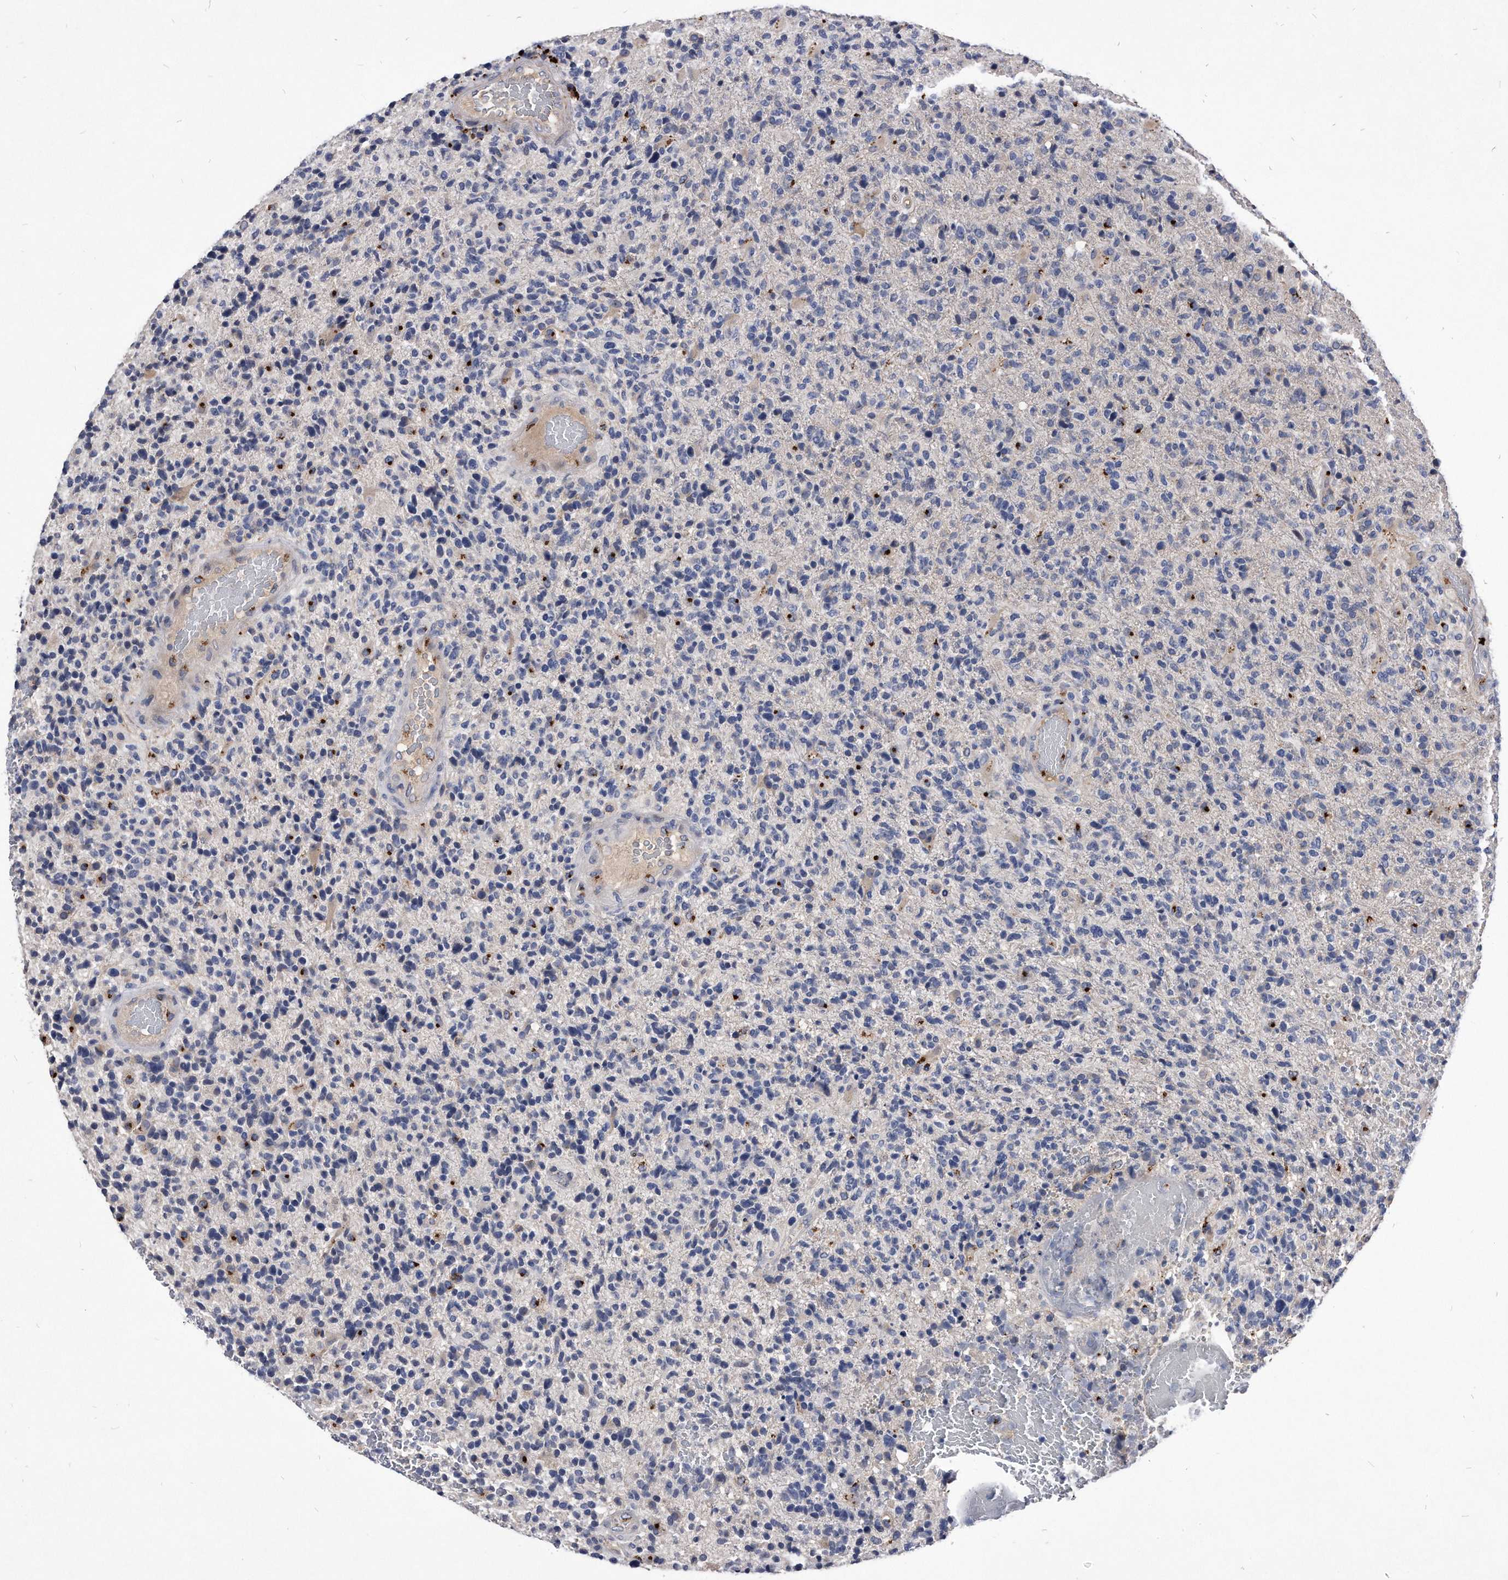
{"staining": {"intensity": "negative", "quantity": "none", "location": "none"}, "tissue": "glioma", "cell_type": "Tumor cells", "image_type": "cancer", "snomed": [{"axis": "morphology", "description": "Glioma, malignant, High grade"}, {"axis": "topography", "description": "Brain"}], "caption": "DAB (3,3'-diaminobenzidine) immunohistochemical staining of human glioma shows no significant staining in tumor cells.", "gene": "MGAT4A", "patient": {"sex": "male", "age": 72}}